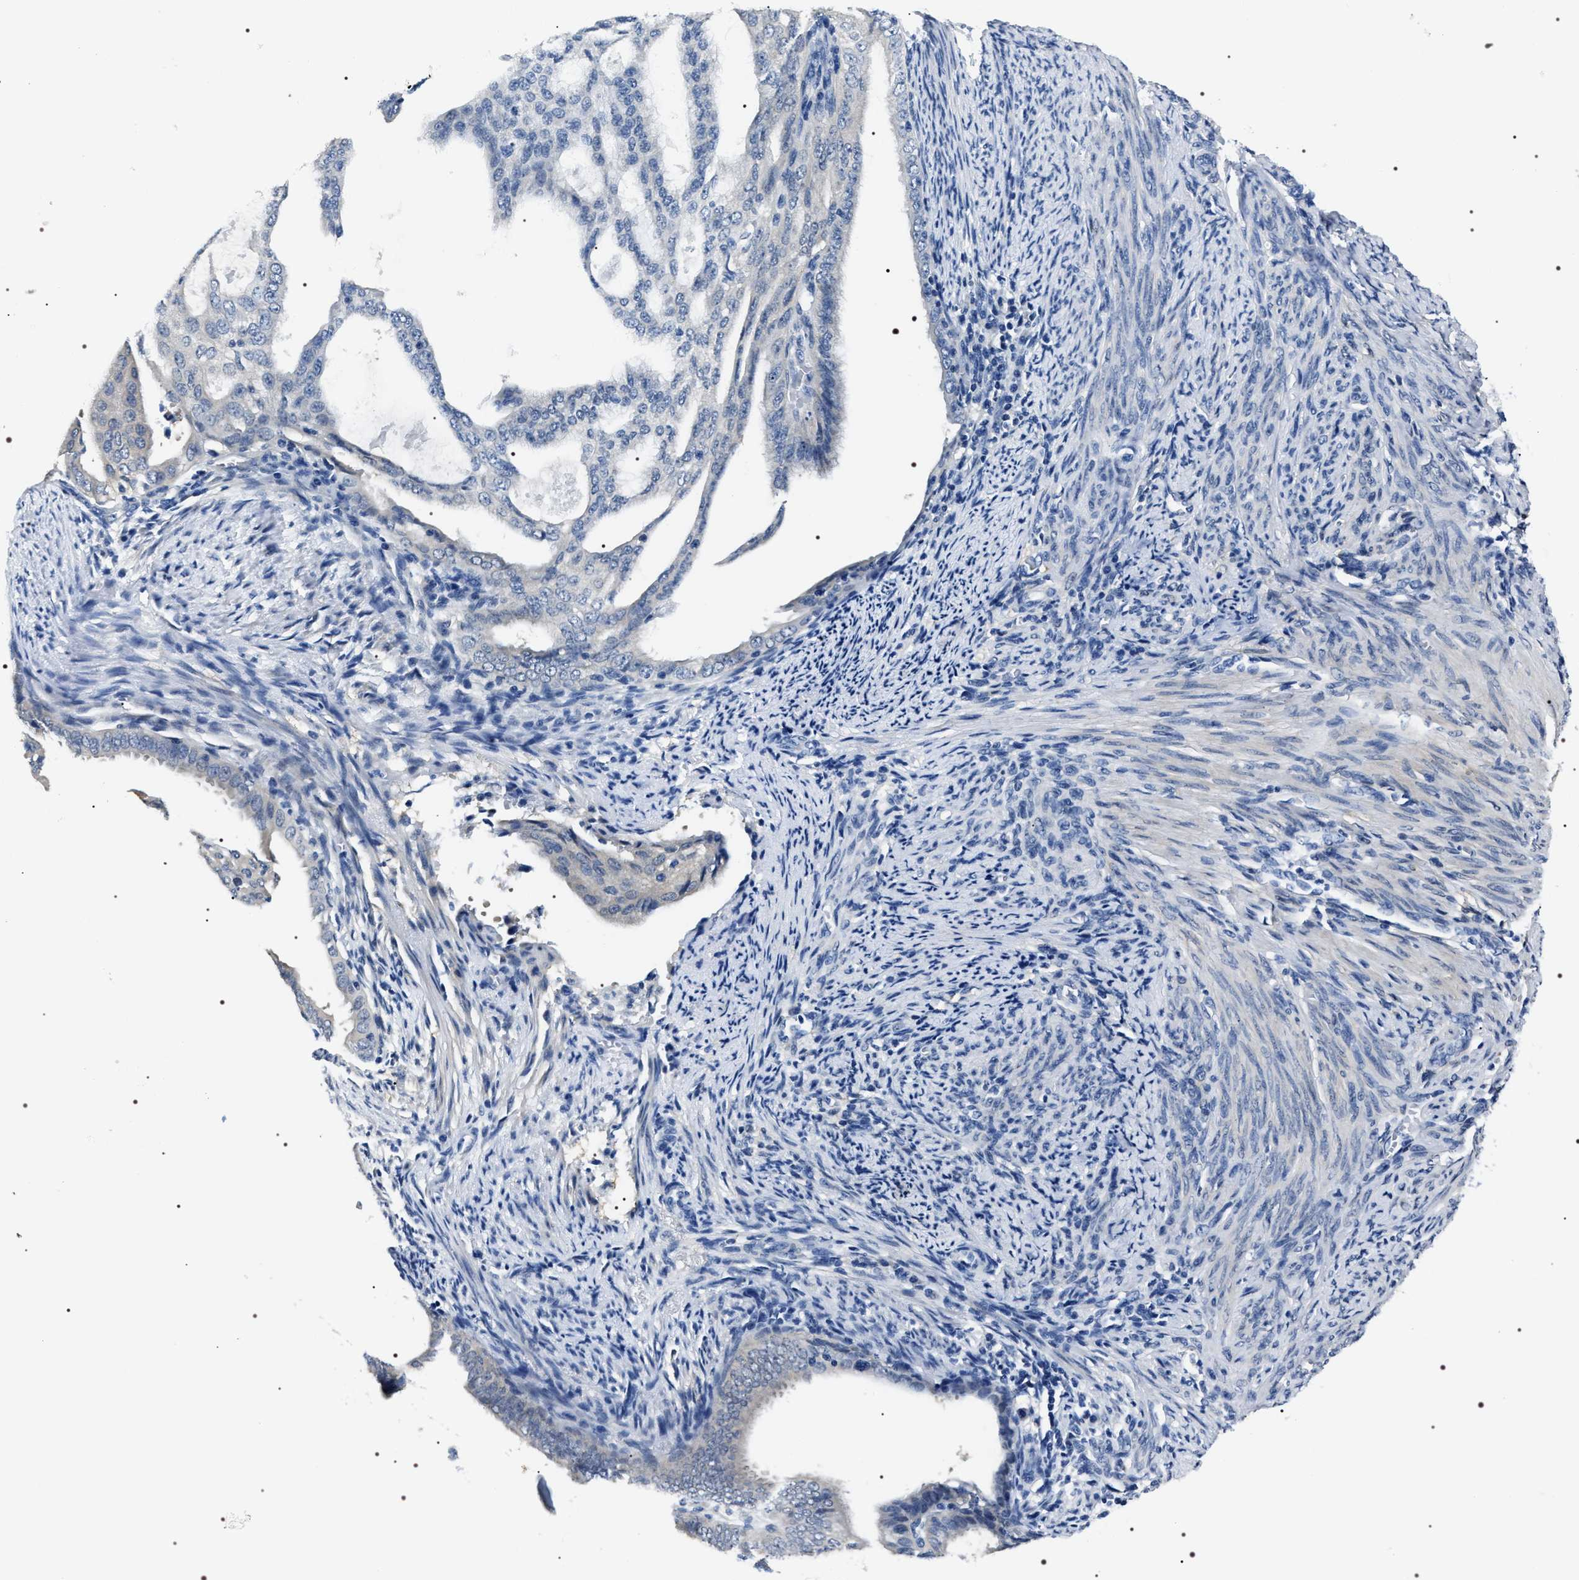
{"staining": {"intensity": "negative", "quantity": "none", "location": "none"}, "tissue": "endometrial cancer", "cell_type": "Tumor cells", "image_type": "cancer", "snomed": [{"axis": "morphology", "description": "Adenocarcinoma, NOS"}, {"axis": "topography", "description": "Endometrium"}], "caption": "A high-resolution photomicrograph shows IHC staining of endometrial cancer (adenocarcinoma), which reveals no significant staining in tumor cells.", "gene": "ADH4", "patient": {"sex": "female", "age": 58}}